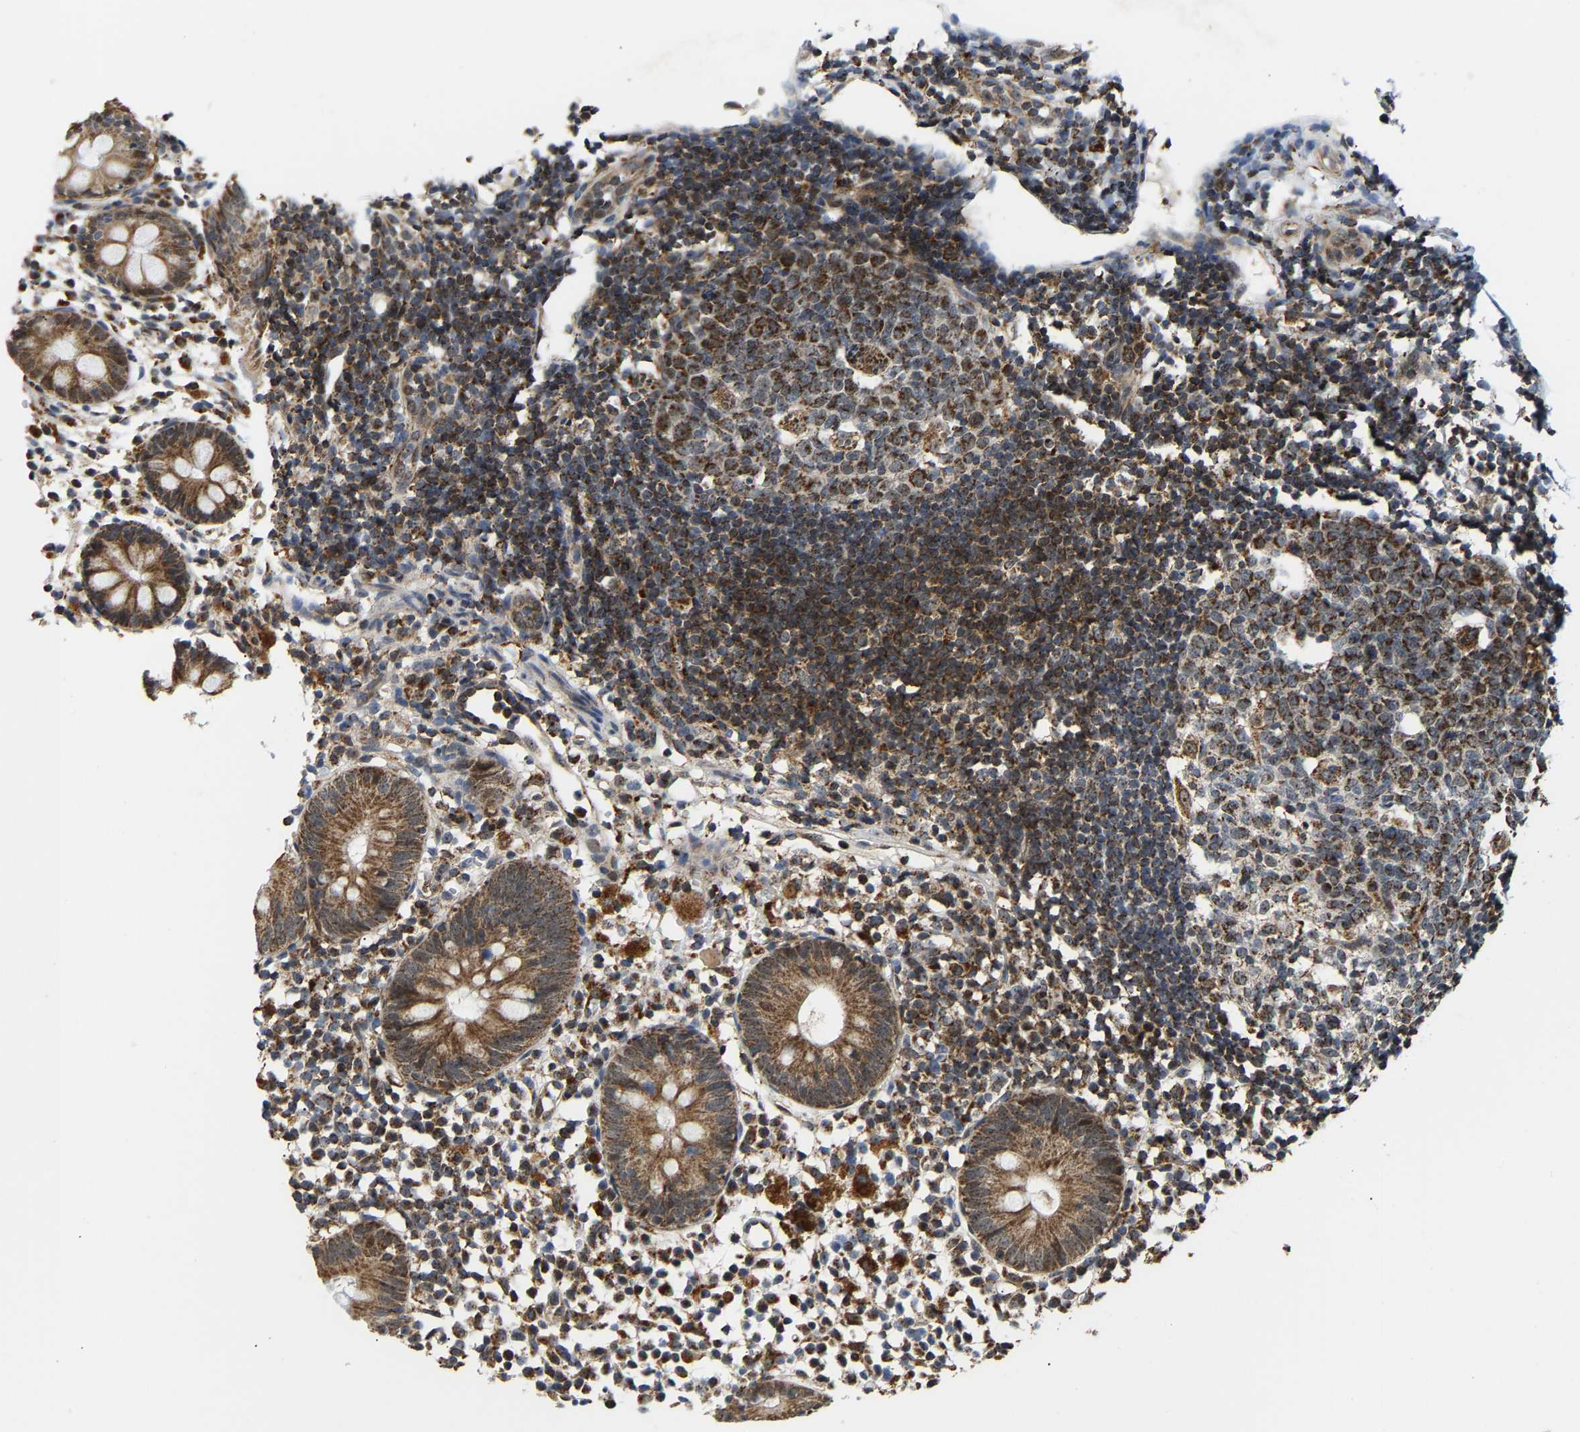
{"staining": {"intensity": "moderate", "quantity": ">75%", "location": "cytoplasmic/membranous"}, "tissue": "appendix", "cell_type": "Glandular cells", "image_type": "normal", "snomed": [{"axis": "morphology", "description": "Normal tissue, NOS"}, {"axis": "topography", "description": "Appendix"}], "caption": "Appendix was stained to show a protein in brown. There is medium levels of moderate cytoplasmic/membranous staining in approximately >75% of glandular cells. Using DAB (brown) and hematoxylin (blue) stains, captured at high magnification using brightfield microscopy.", "gene": "GIMAP7", "patient": {"sex": "female", "age": 20}}